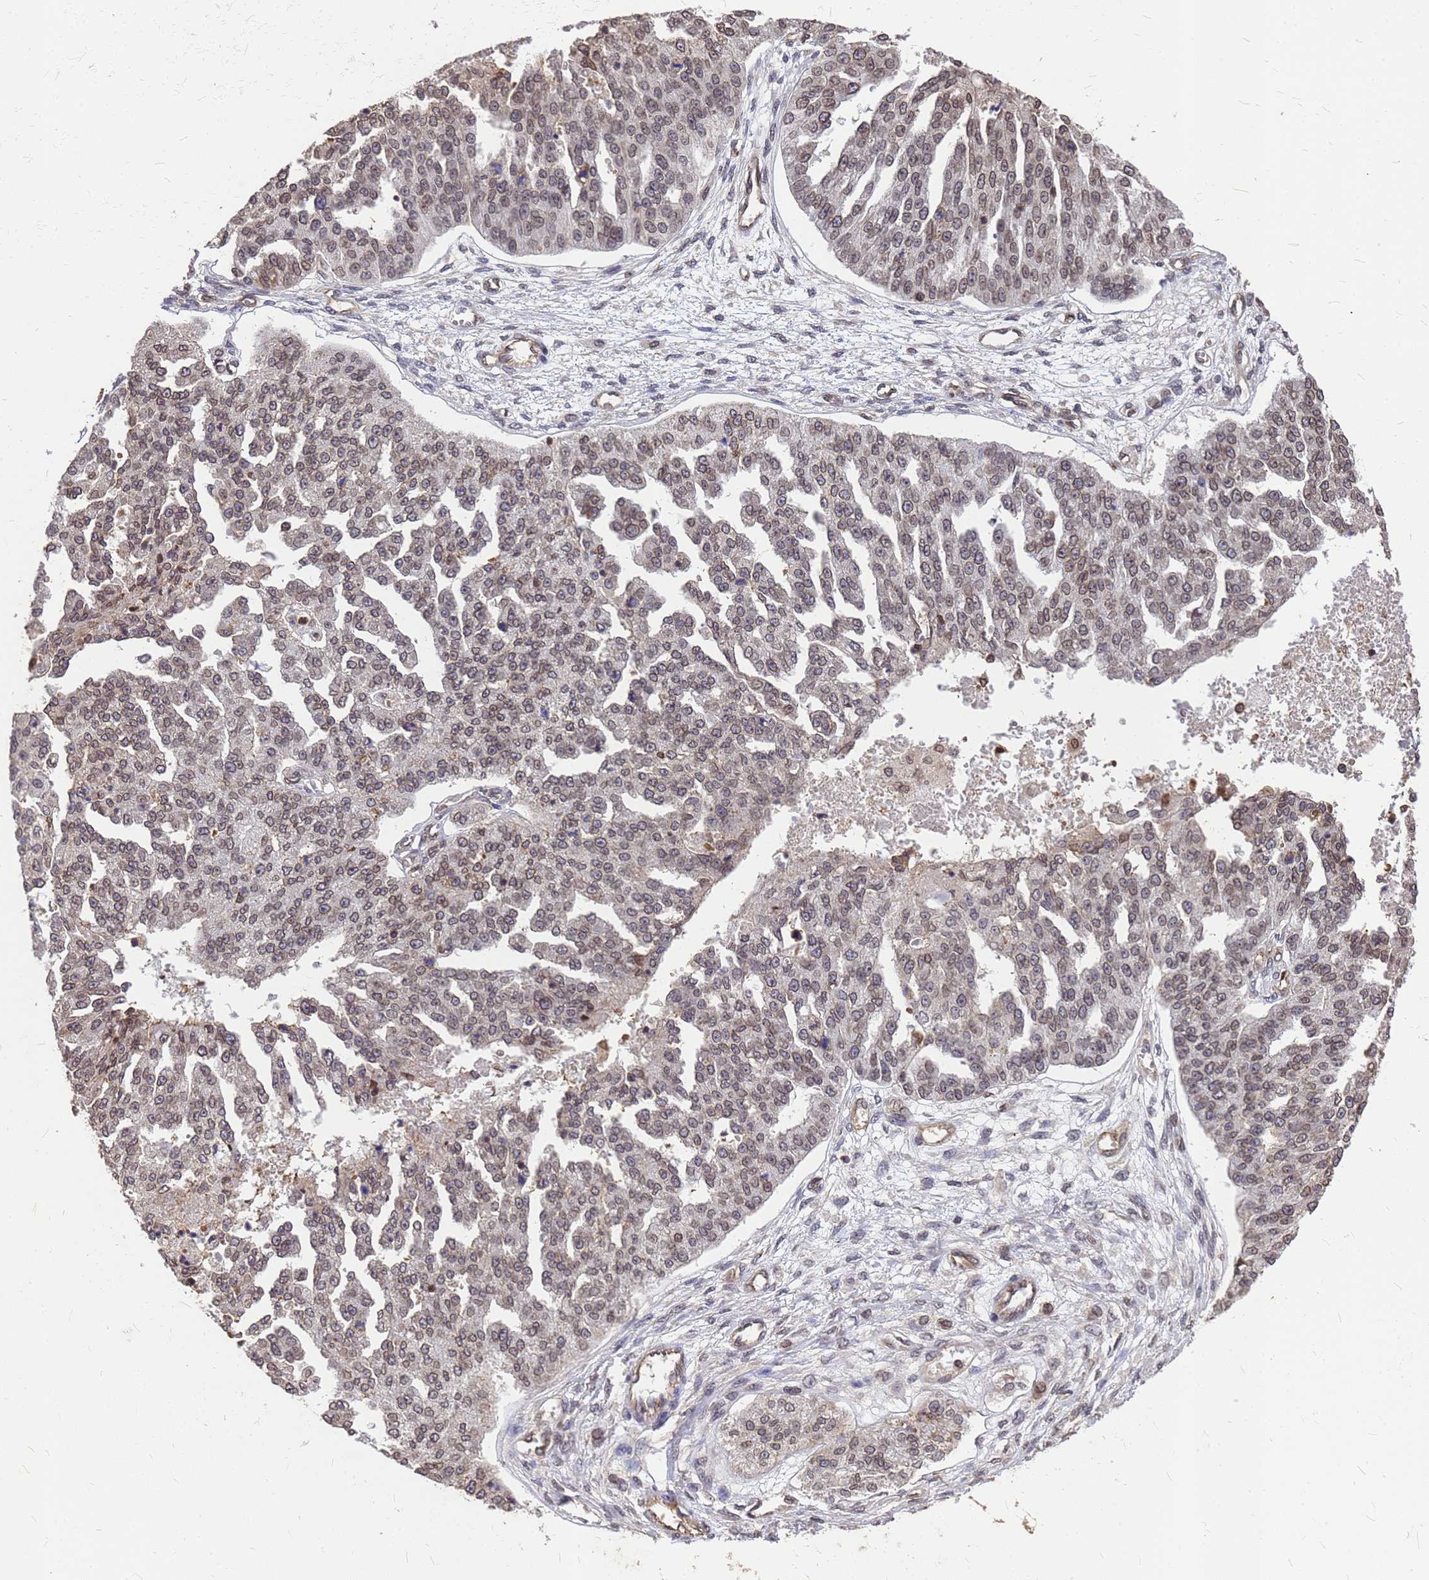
{"staining": {"intensity": "weak", "quantity": "25%-75%", "location": "nuclear"}, "tissue": "ovarian cancer", "cell_type": "Tumor cells", "image_type": "cancer", "snomed": [{"axis": "morphology", "description": "Cystadenocarcinoma, serous, NOS"}, {"axis": "topography", "description": "Ovary"}], "caption": "The micrograph shows a brown stain indicating the presence of a protein in the nuclear of tumor cells in ovarian serous cystadenocarcinoma.", "gene": "C1orf35", "patient": {"sex": "female", "age": 58}}